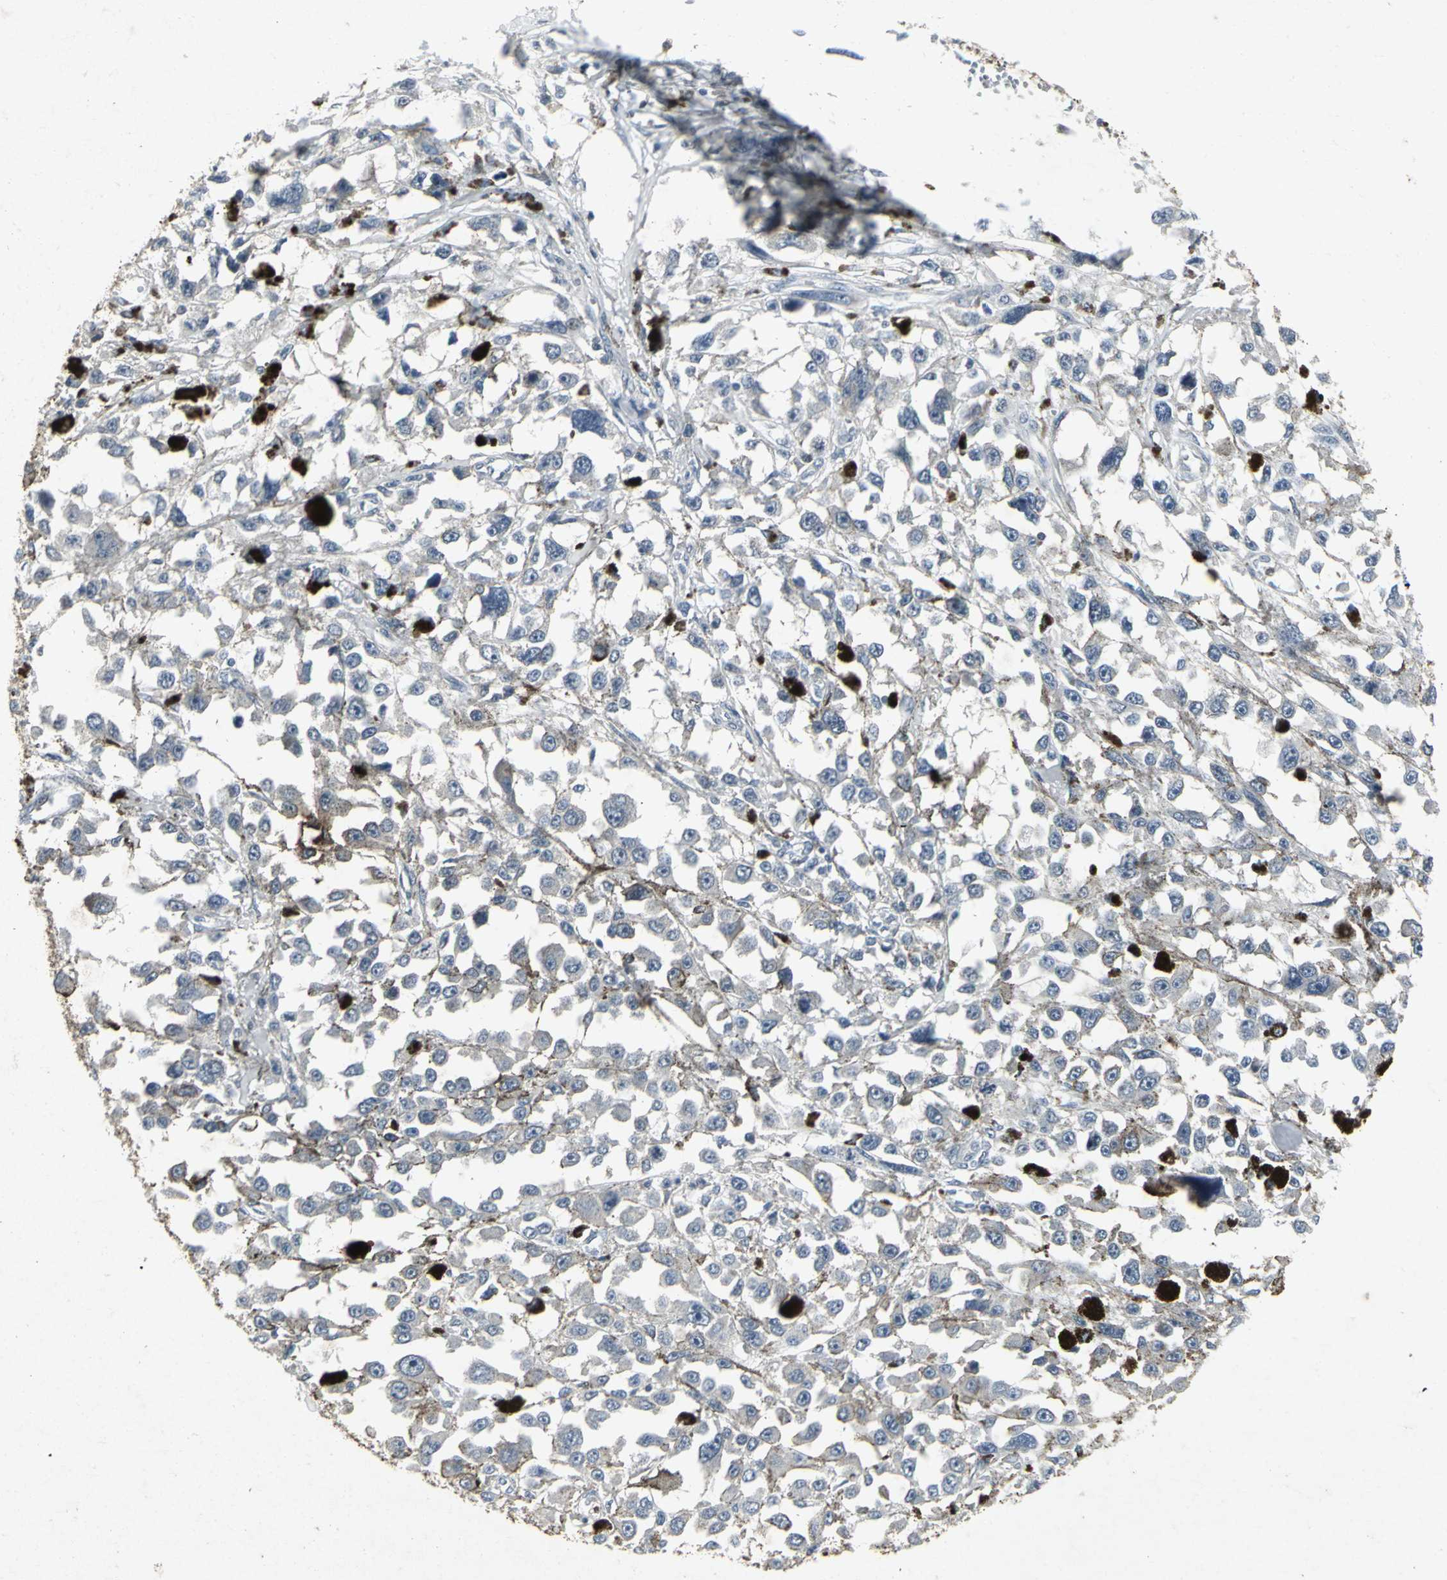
{"staining": {"intensity": "negative", "quantity": "none", "location": "none"}, "tissue": "melanoma", "cell_type": "Tumor cells", "image_type": "cancer", "snomed": [{"axis": "morphology", "description": "Malignant melanoma, Metastatic site"}, {"axis": "topography", "description": "Lymph node"}], "caption": "DAB (3,3'-diaminobenzidine) immunohistochemical staining of human melanoma demonstrates no significant positivity in tumor cells.", "gene": "BMP4", "patient": {"sex": "male", "age": 59}}